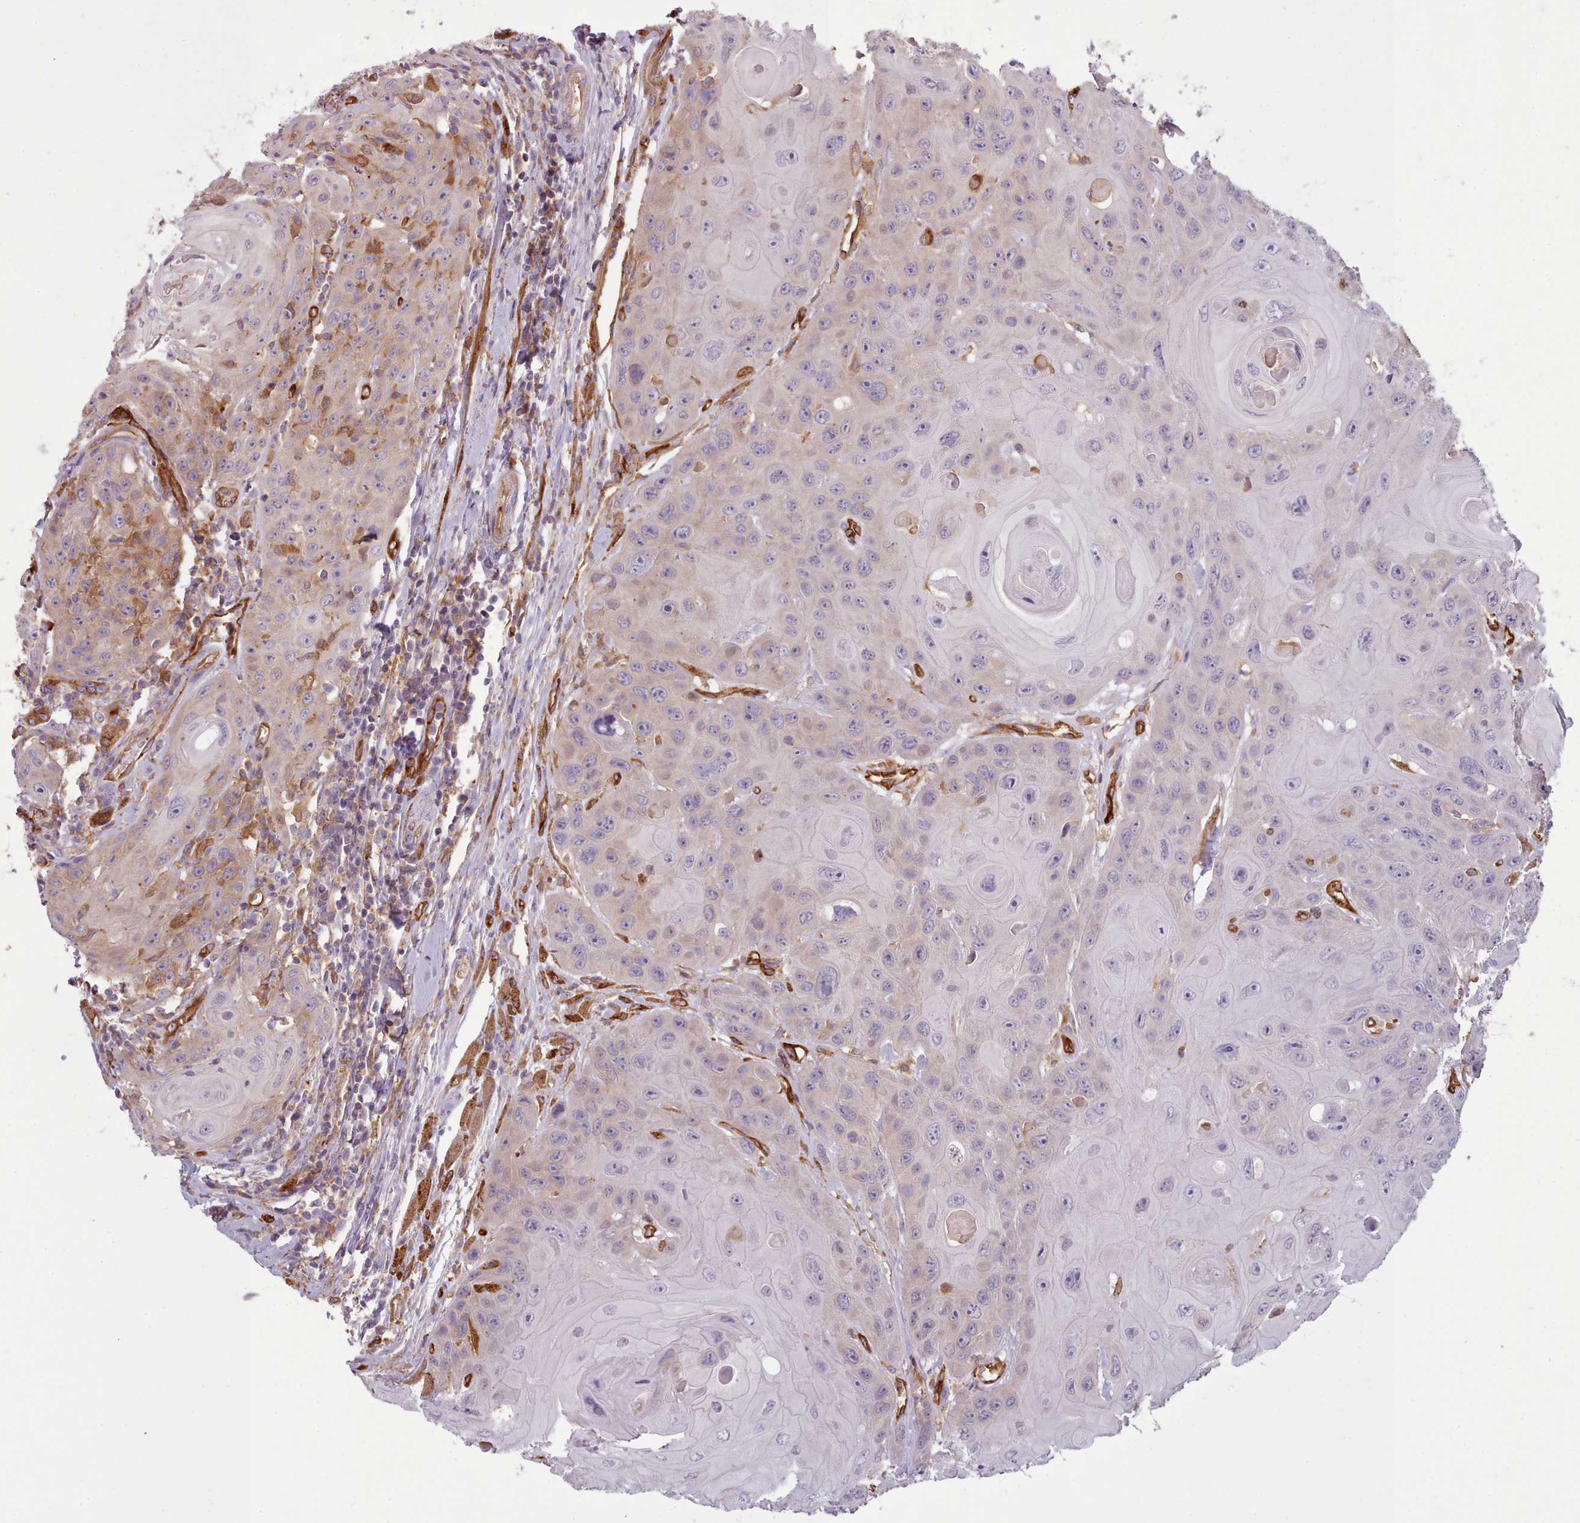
{"staining": {"intensity": "moderate", "quantity": "<25%", "location": "cytoplasmic/membranous"}, "tissue": "head and neck cancer", "cell_type": "Tumor cells", "image_type": "cancer", "snomed": [{"axis": "morphology", "description": "Squamous cell carcinoma, NOS"}, {"axis": "topography", "description": "Head-Neck"}], "caption": "Tumor cells demonstrate low levels of moderate cytoplasmic/membranous positivity in approximately <25% of cells in human head and neck cancer. (Stains: DAB (3,3'-diaminobenzidine) in brown, nuclei in blue, Microscopy: brightfield microscopy at high magnification).", "gene": "CD300LF", "patient": {"sex": "female", "age": 59}}